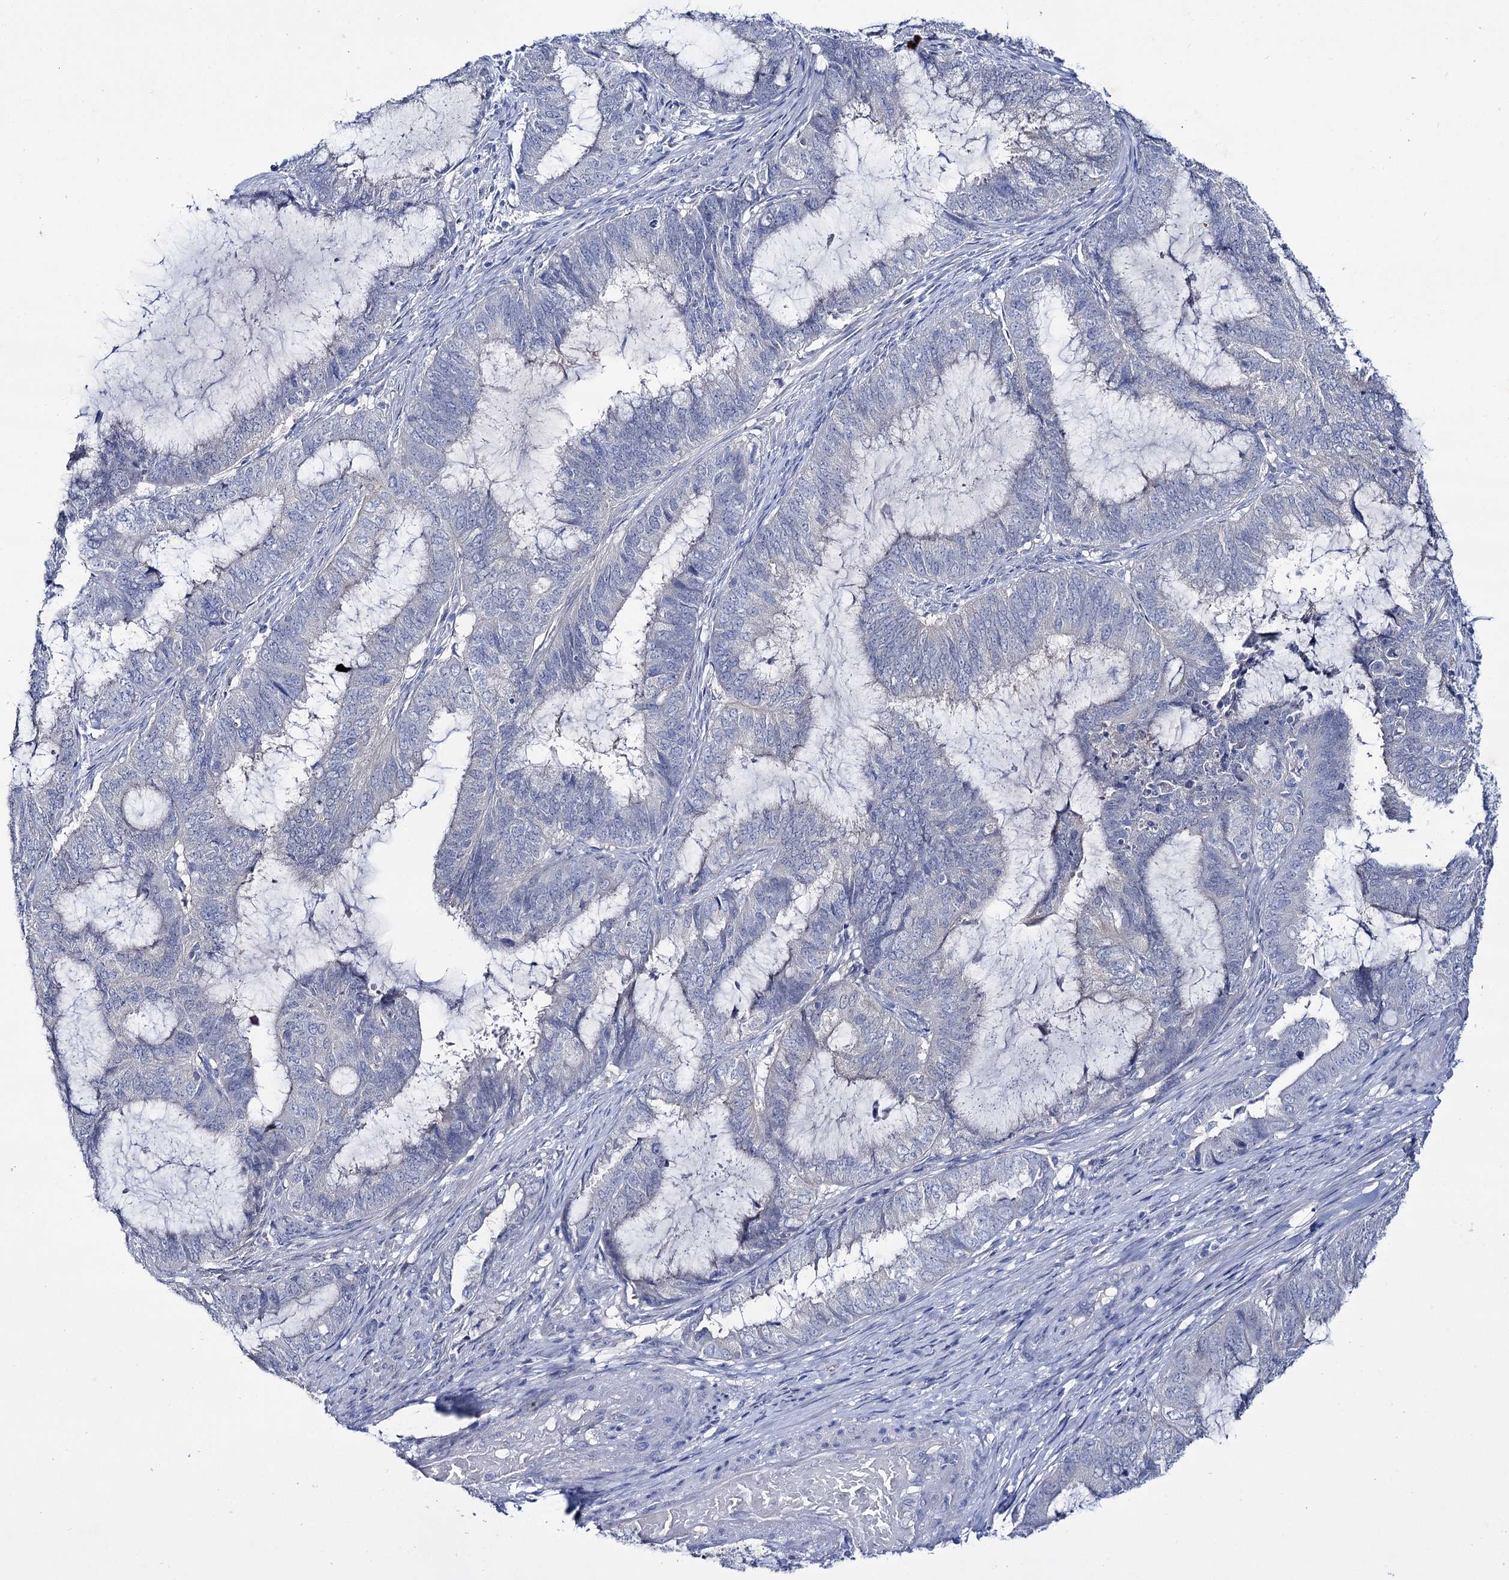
{"staining": {"intensity": "negative", "quantity": "none", "location": "none"}, "tissue": "endometrial cancer", "cell_type": "Tumor cells", "image_type": "cancer", "snomed": [{"axis": "morphology", "description": "Adenocarcinoma, NOS"}, {"axis": "topography", "description": "Endometrium"}], "caption": "There is no significant staining in tumor cells of endometrial cancer.", "gene": "LYZL4", "patient": {"sex": "female", "age": 51}}